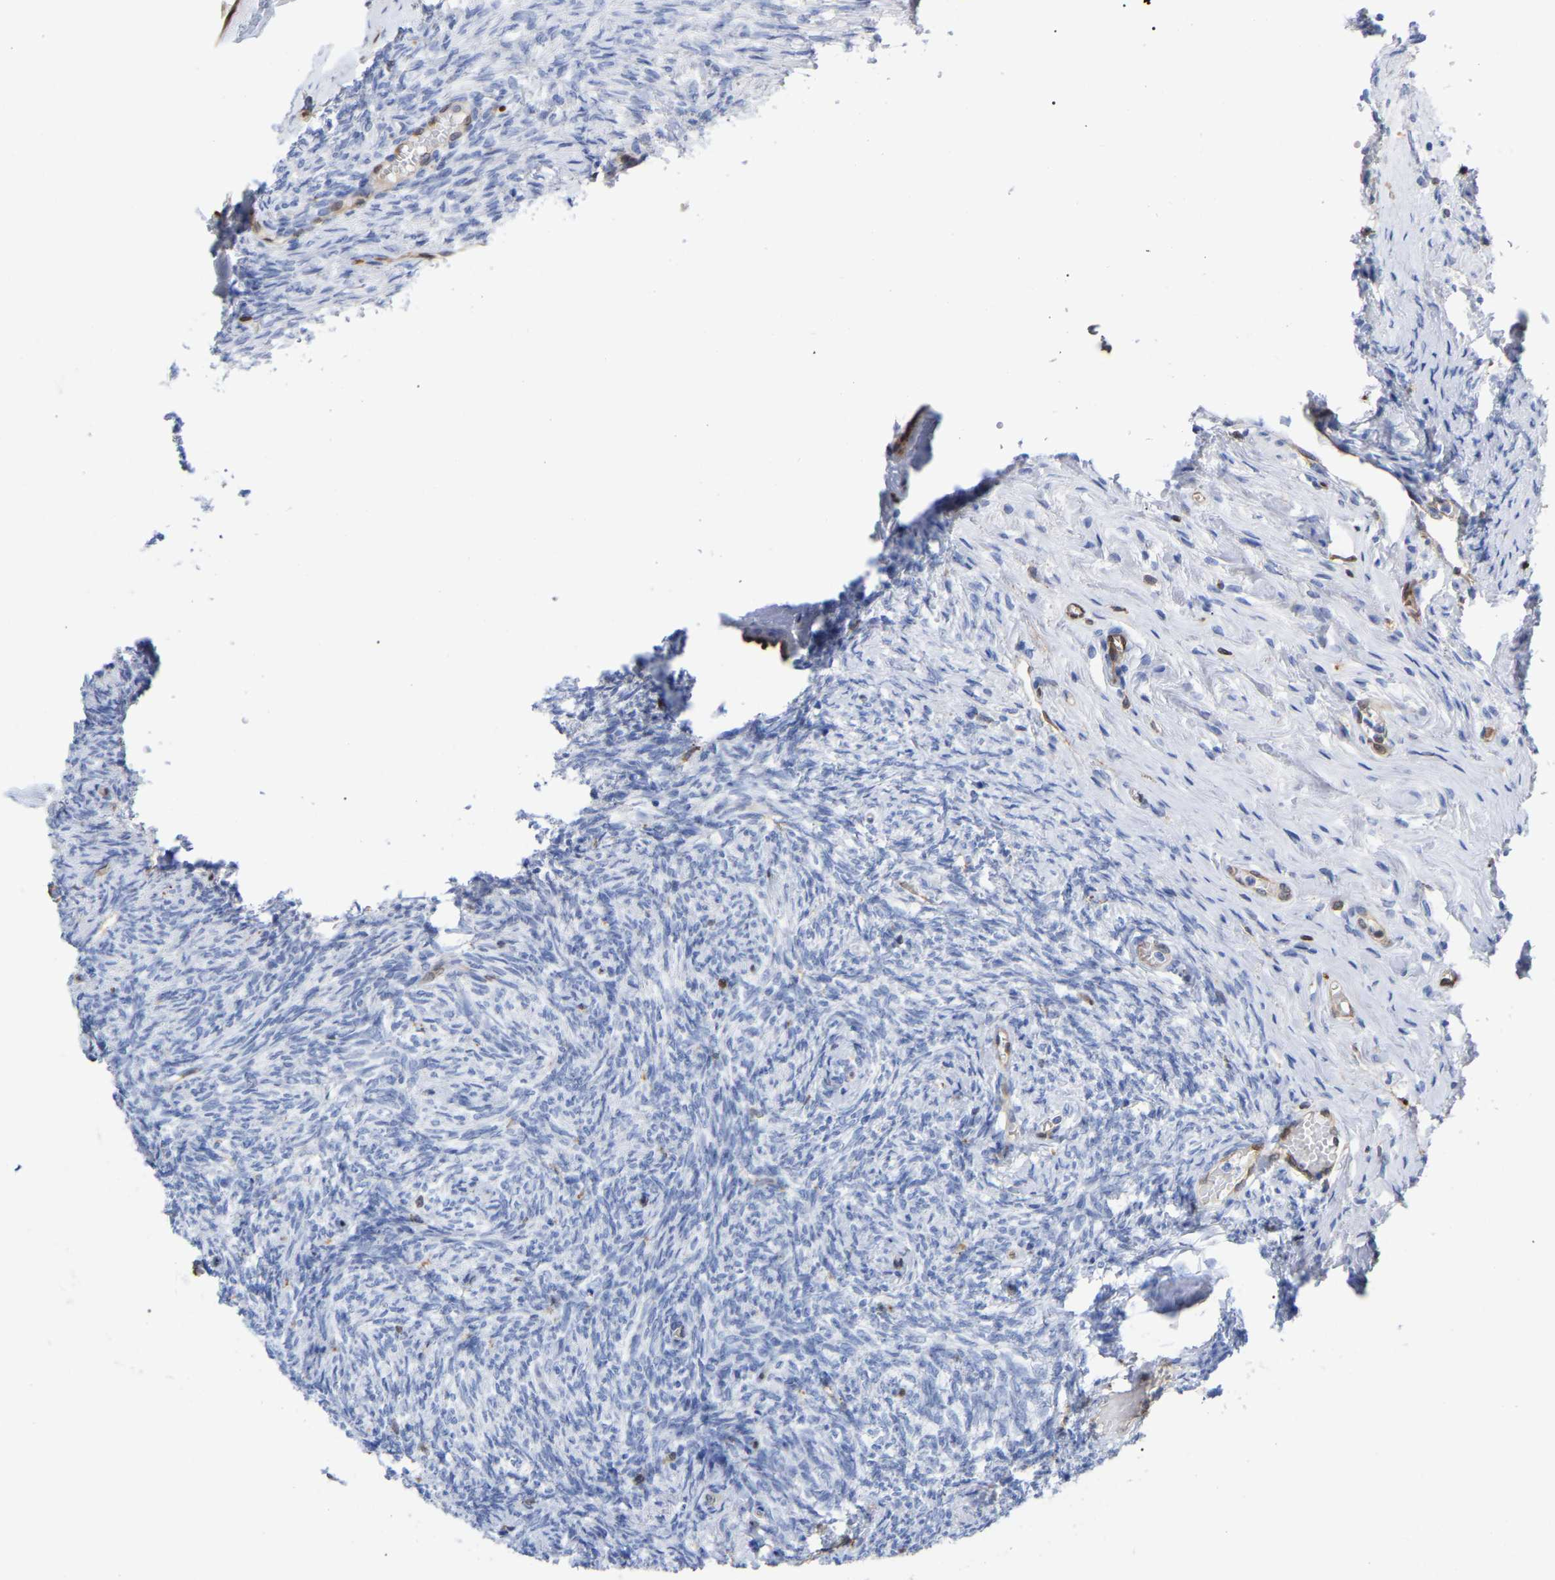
{"staining": {"intensity": "negative", "quantity": "none", "location": "none"}, "tissue": "ovary", "cell_type": "Follicle cells", "image_type": "normal", "snomed": [{"axis": "morphology", "description": "Normal tissue, NOS"}, {"axis": "topography", "description": "Ovary"}], "caption": "Follicle cells show no significant staining in benign ovary.", "gene": "GIMAP4", "patient": {"sex": "female", "age": 41}}